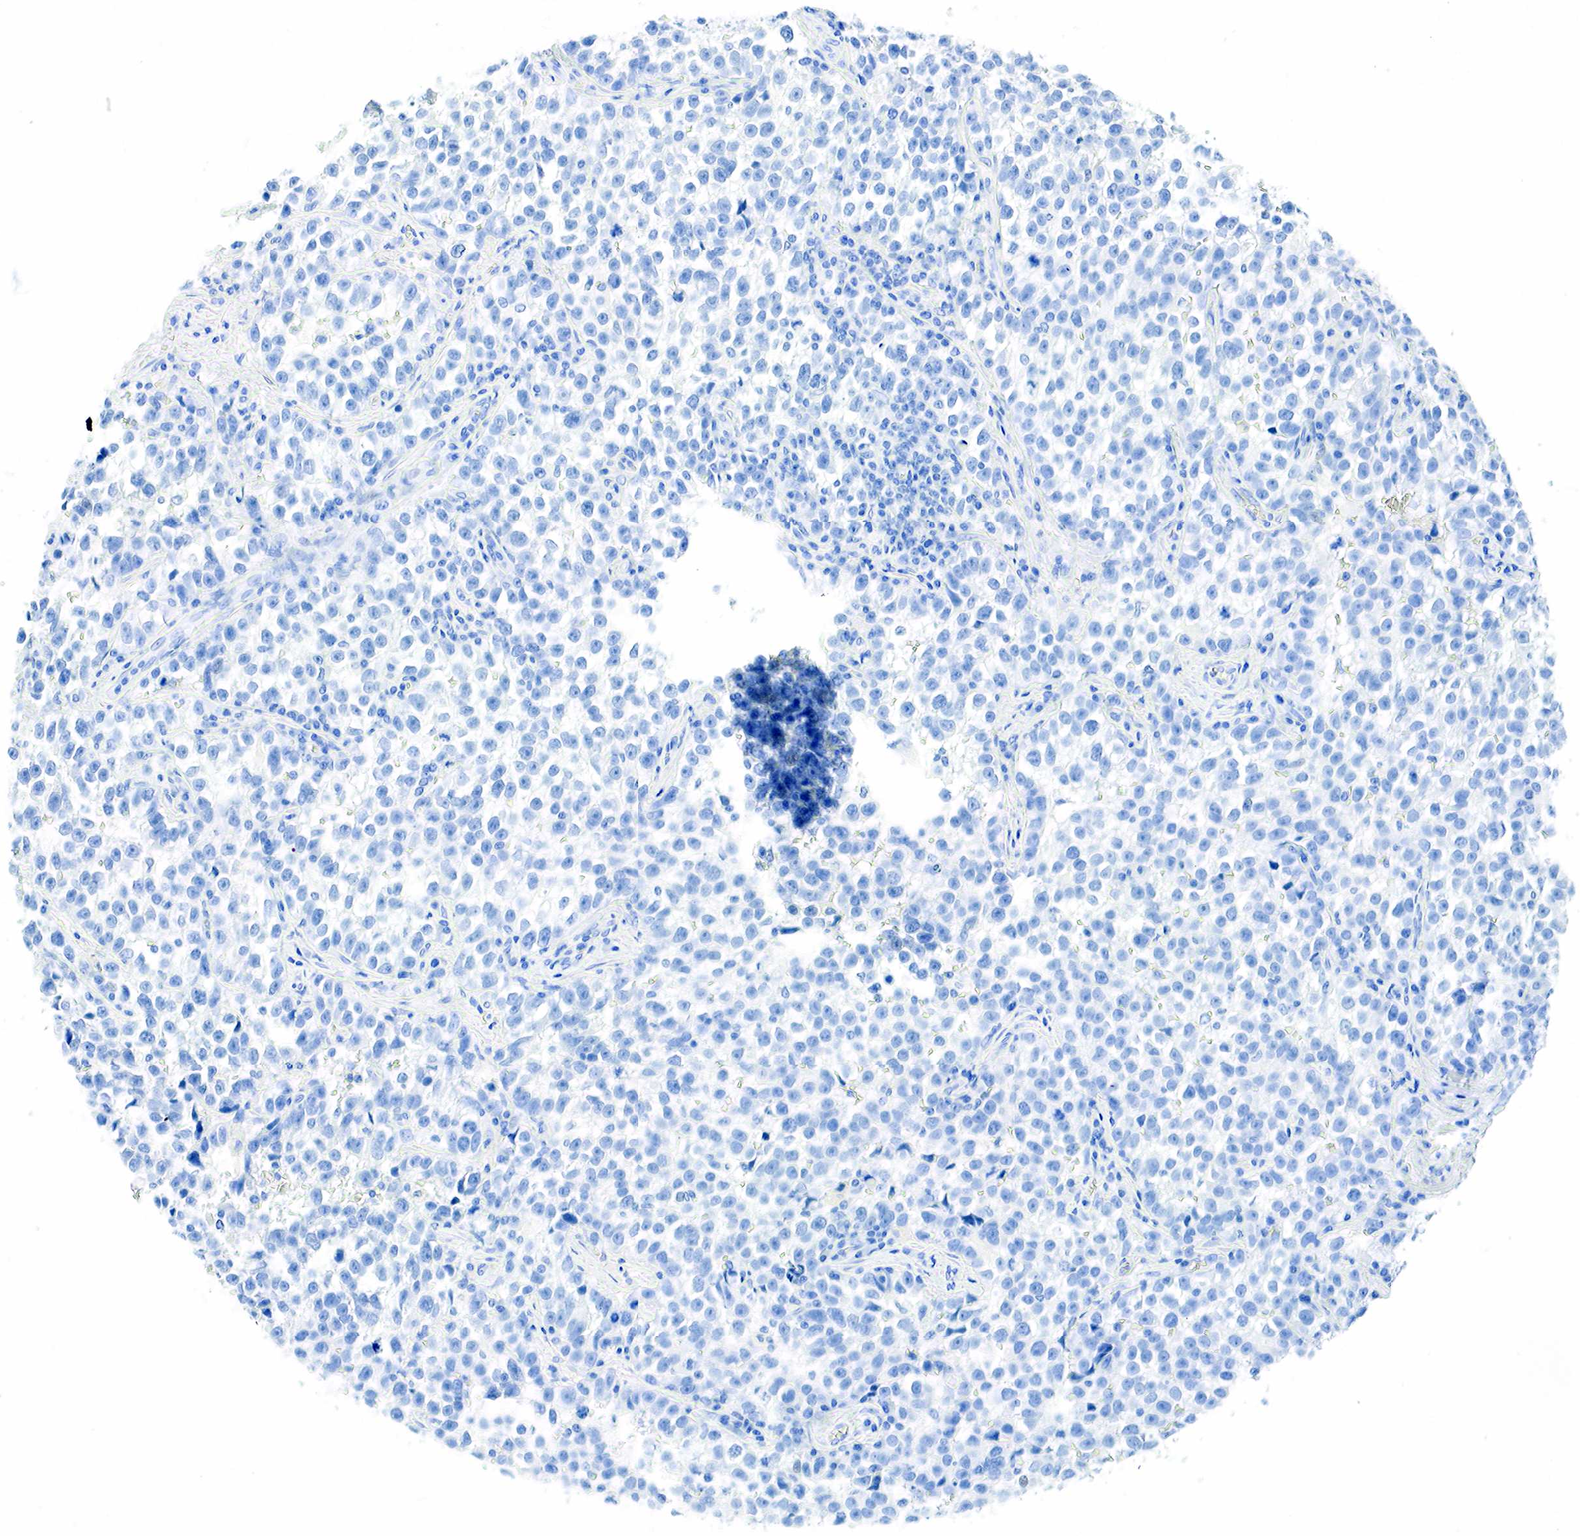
{"staining": {"intensity": "negative", "quantity": "none", "location": "none"}, "tissue": "testis cancer", "cell_type": "Tumor cells", "image_type": "cancer", "snomed": [{"axis": "morphology", "description": "Seminoma, NOS"}, {"axis": "topography", "description": "Testis"}], "caption": "This micrograph is of seminoma (testis) stained with IHC to label a protein in brown with the nuclei are counter-stained blue. There is no positivity in tumor cells.", "gene": "INHA", "patient": {"sex": "male", "age": 38}}